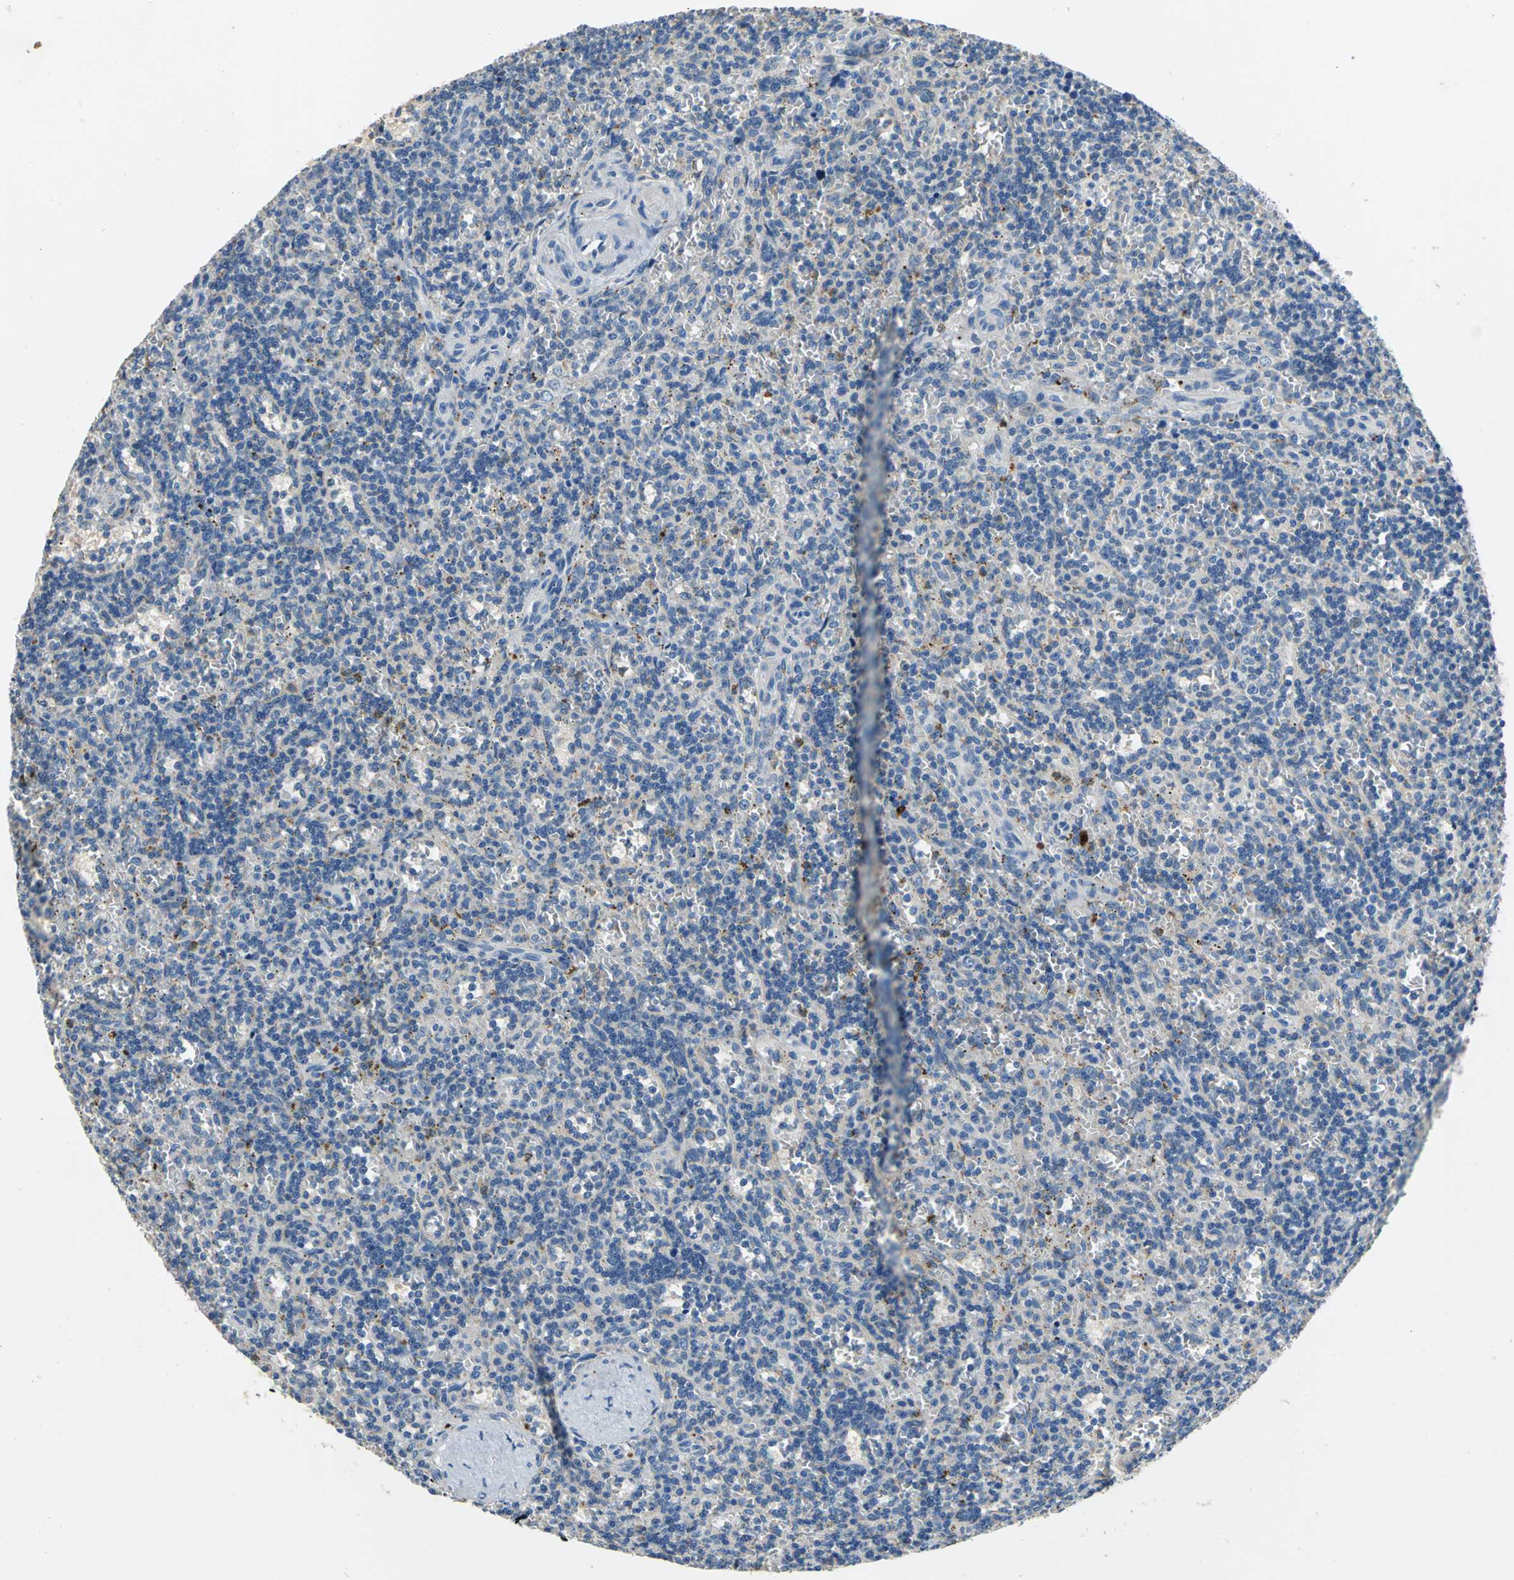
{"staining": {"intensity": "negative", "quantity": "none", "location": "none"}, "tissue": "lymphoma", "cell_type": "Tumor cells", "image_type": "cancer", "snomed": [{"axis": "morphology", "description": "Malignant lymphoma, non-Hodgkin's type, Low grade"}, {"axis": "topography", "description": "Spleen"}], "caption": "Protein analysis of lymphoma reveals no significant positivity in tumor cells.", "gene": "RASD2", "patient": {"sex": "male", "age": 73}}